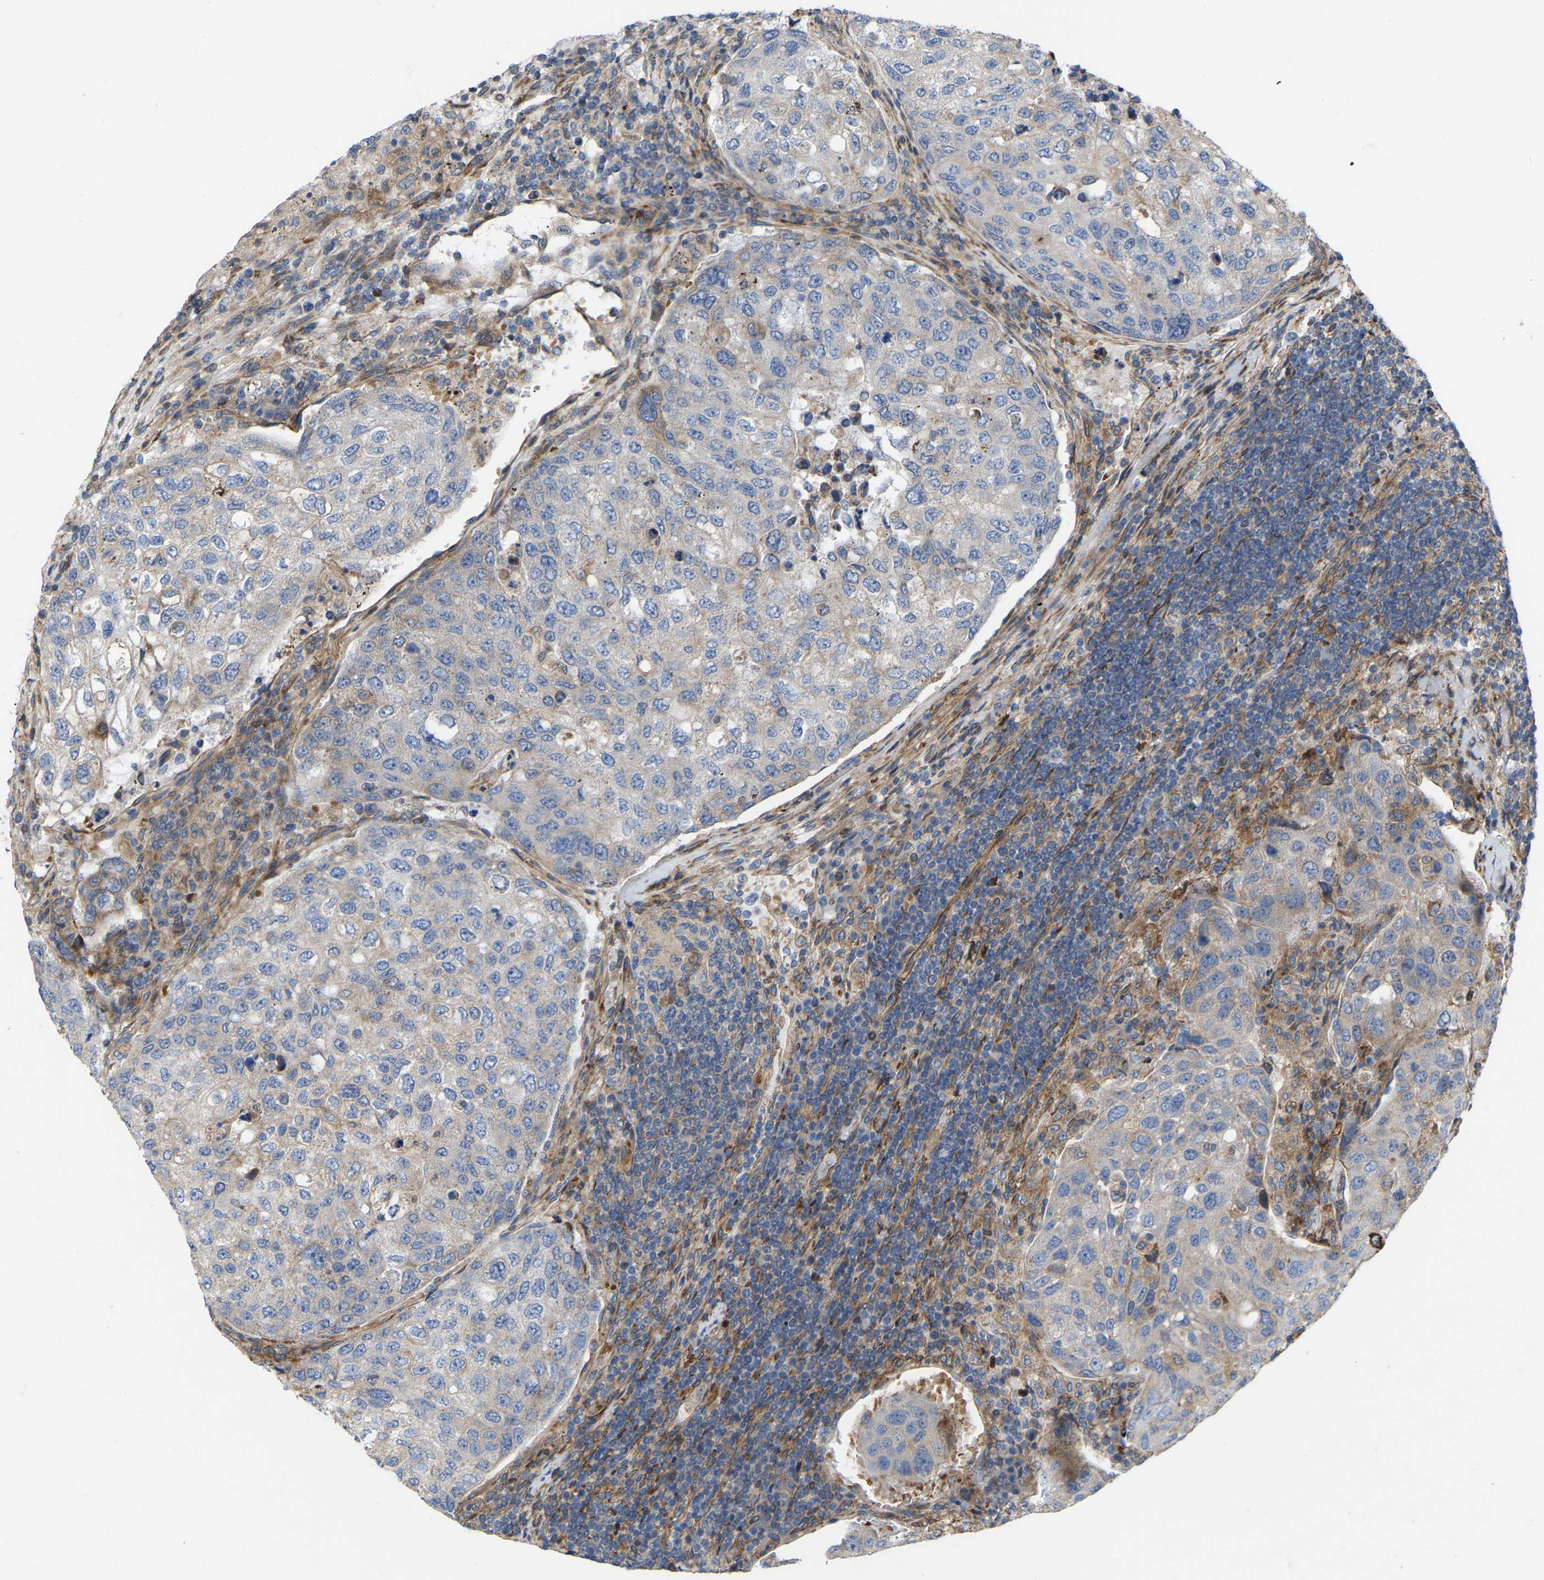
{"staining": {"intensity": "negative", "quantity": "none", "location": "none"}, "tissue": "urothelial cancer", "cell_type": "Tumor cells", "image_type": "cancer", "snomed": [{"axis": "morphology", "description": "Urothelial carcinoma, High grade"}, {"axis": "topography", "description": "Lymph node"}, {"axis": "topography", "description": "Urinary bladder"}], "caption": "An immunohistochemistry image of urothelial cancer is shown. There is no staining in tumor cells of urothelial cancer.", "gene": "TOR1B", "patient": {"sex": "male", "age": 51}}